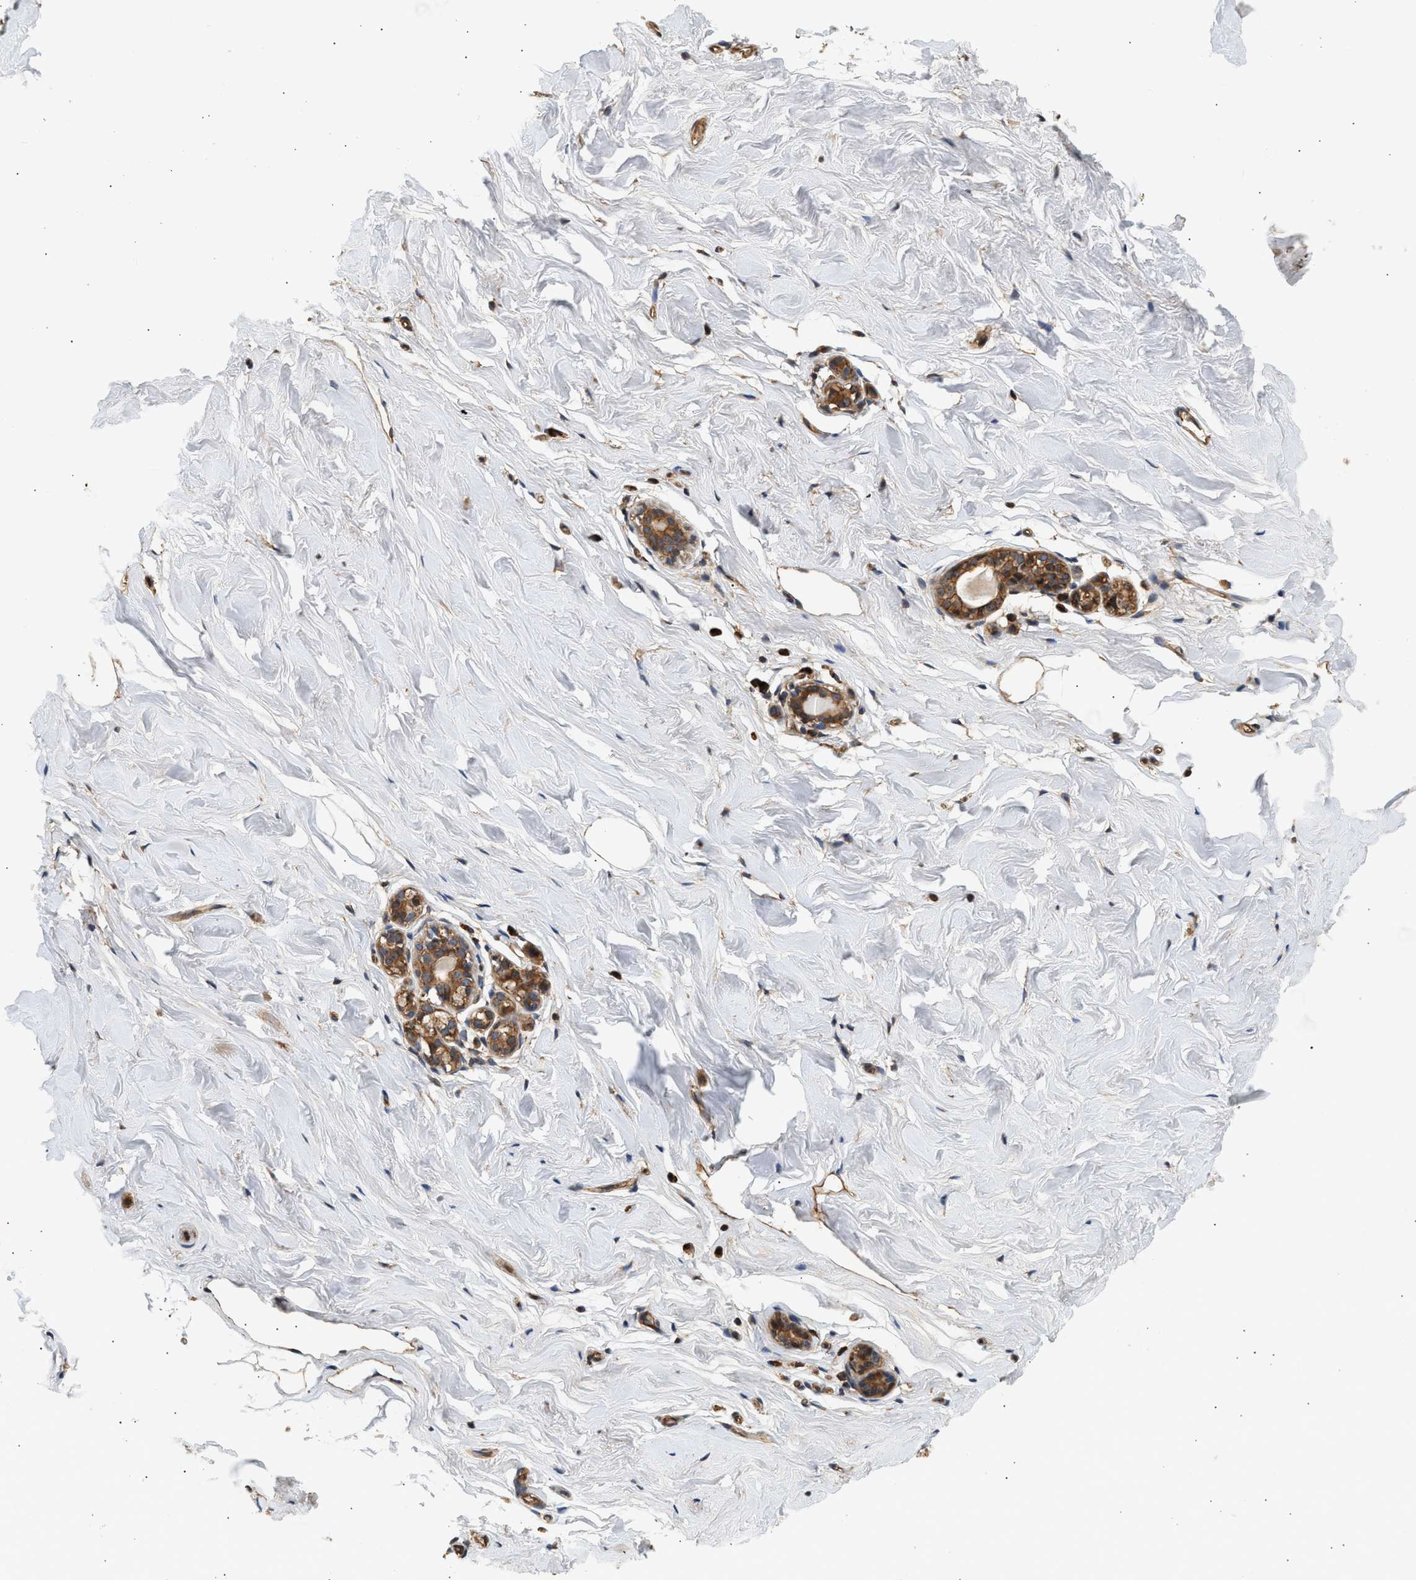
{"staining": {"intensity": "weak", "quantity": "25%-75%", "location": "cytoplasmic/membranous"}, "tissue": "breast", "cell_type": "Adipocytes", "image_type": "normal", "snomed": [{"axis": "morphology", "description": "Normal tissue, NOS"}, {"axis": "topography", "description": "Breast"}], "caption": "Immunohistochemical staining of benign human breast displays low levels of weak cytoplasmic/membranous positivity in about 25%-75% of adipocytes. The staining was performed using DAB to visualize the protein expression in brown, while the nuclei were stained in blue with hematoxylin (Magnification: 20x).", "gene": "DUSP14", "patient": {"sex": "female", "age": 62}}